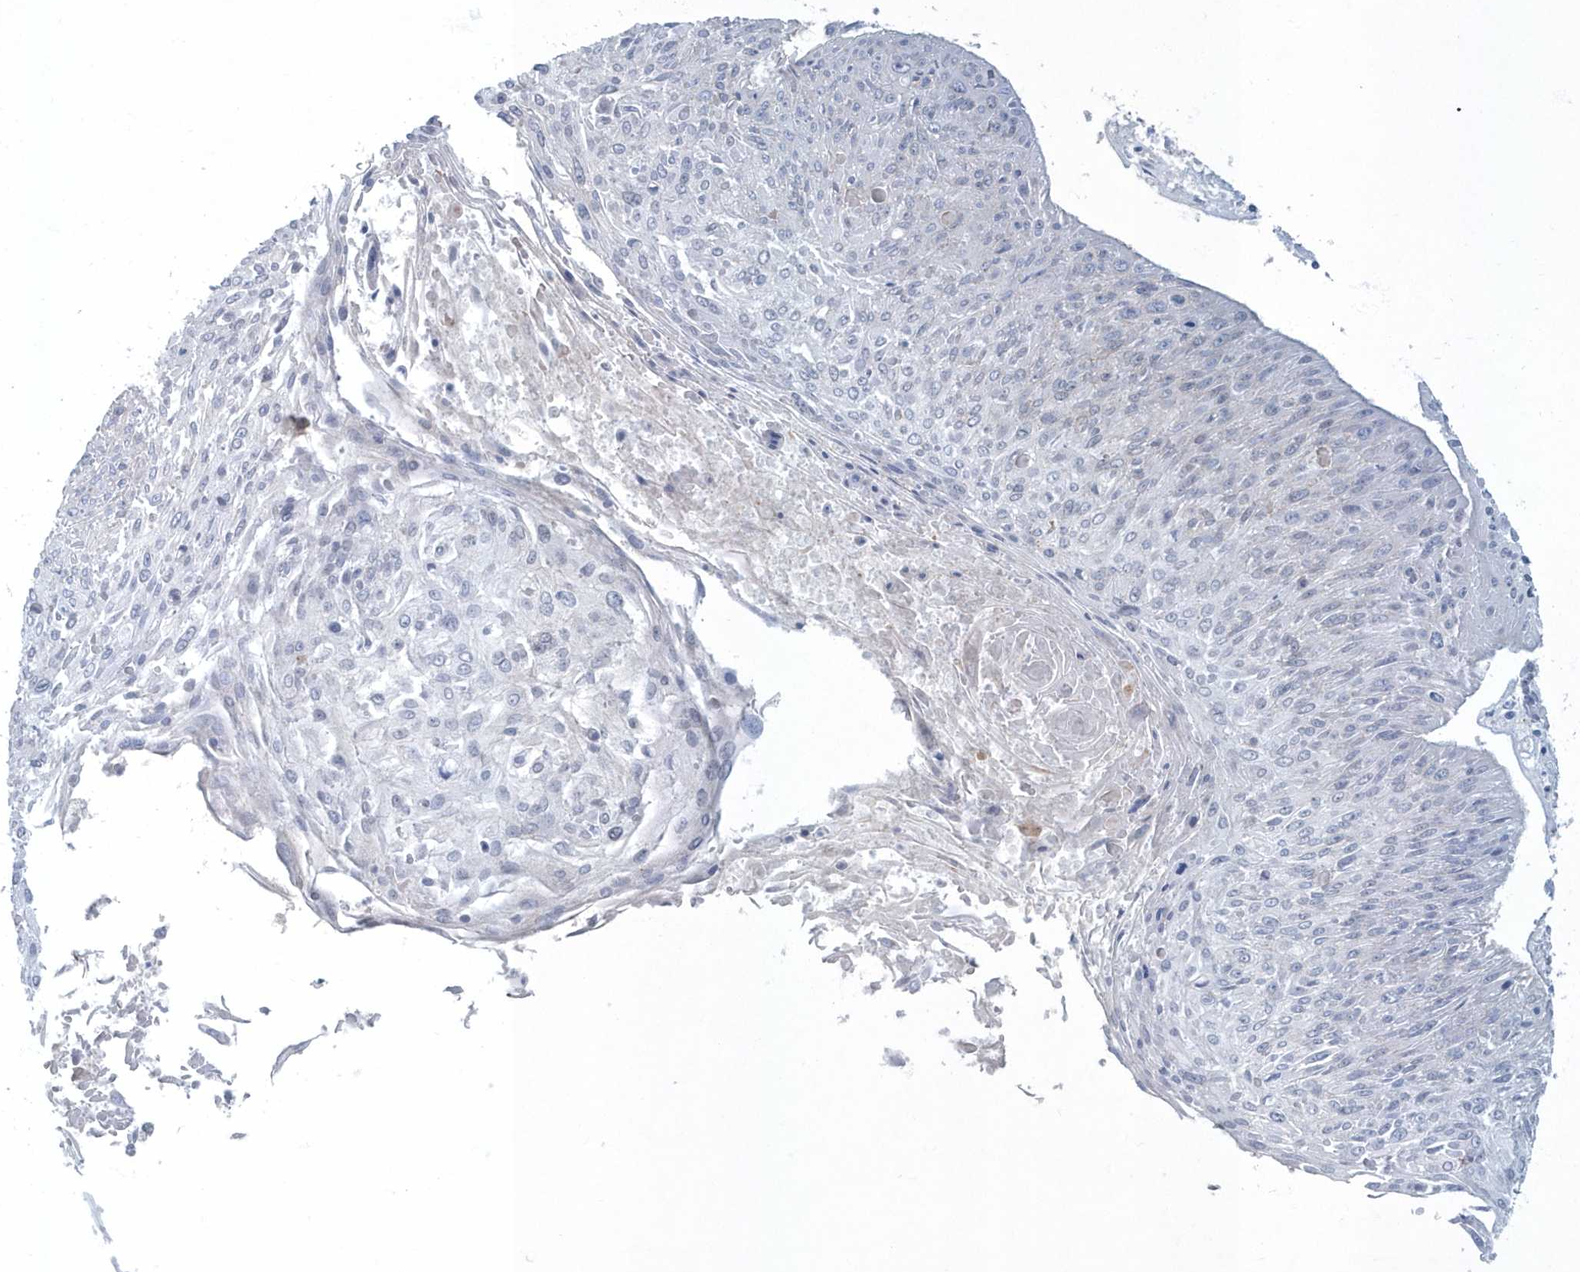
{"staining": {"intensity": "negative", "quantity": "none", "location": "none"}, "tissue": "cervical cancer", "cell_type": "Tumor cells", "image_type": "cancer", "snomed": [{"axis": "morphology", "description": "Squamous cell carcinoma, NOS"}, {"axis": "topography", "description": "Cervix"}], "caption": "Human squamous cell carcinoma (cervical) stained for a protein using IHC demonstrates no expression in tumor cells.", "gene": "MYOT", "patient": {"sex": "female", "age": 51}}